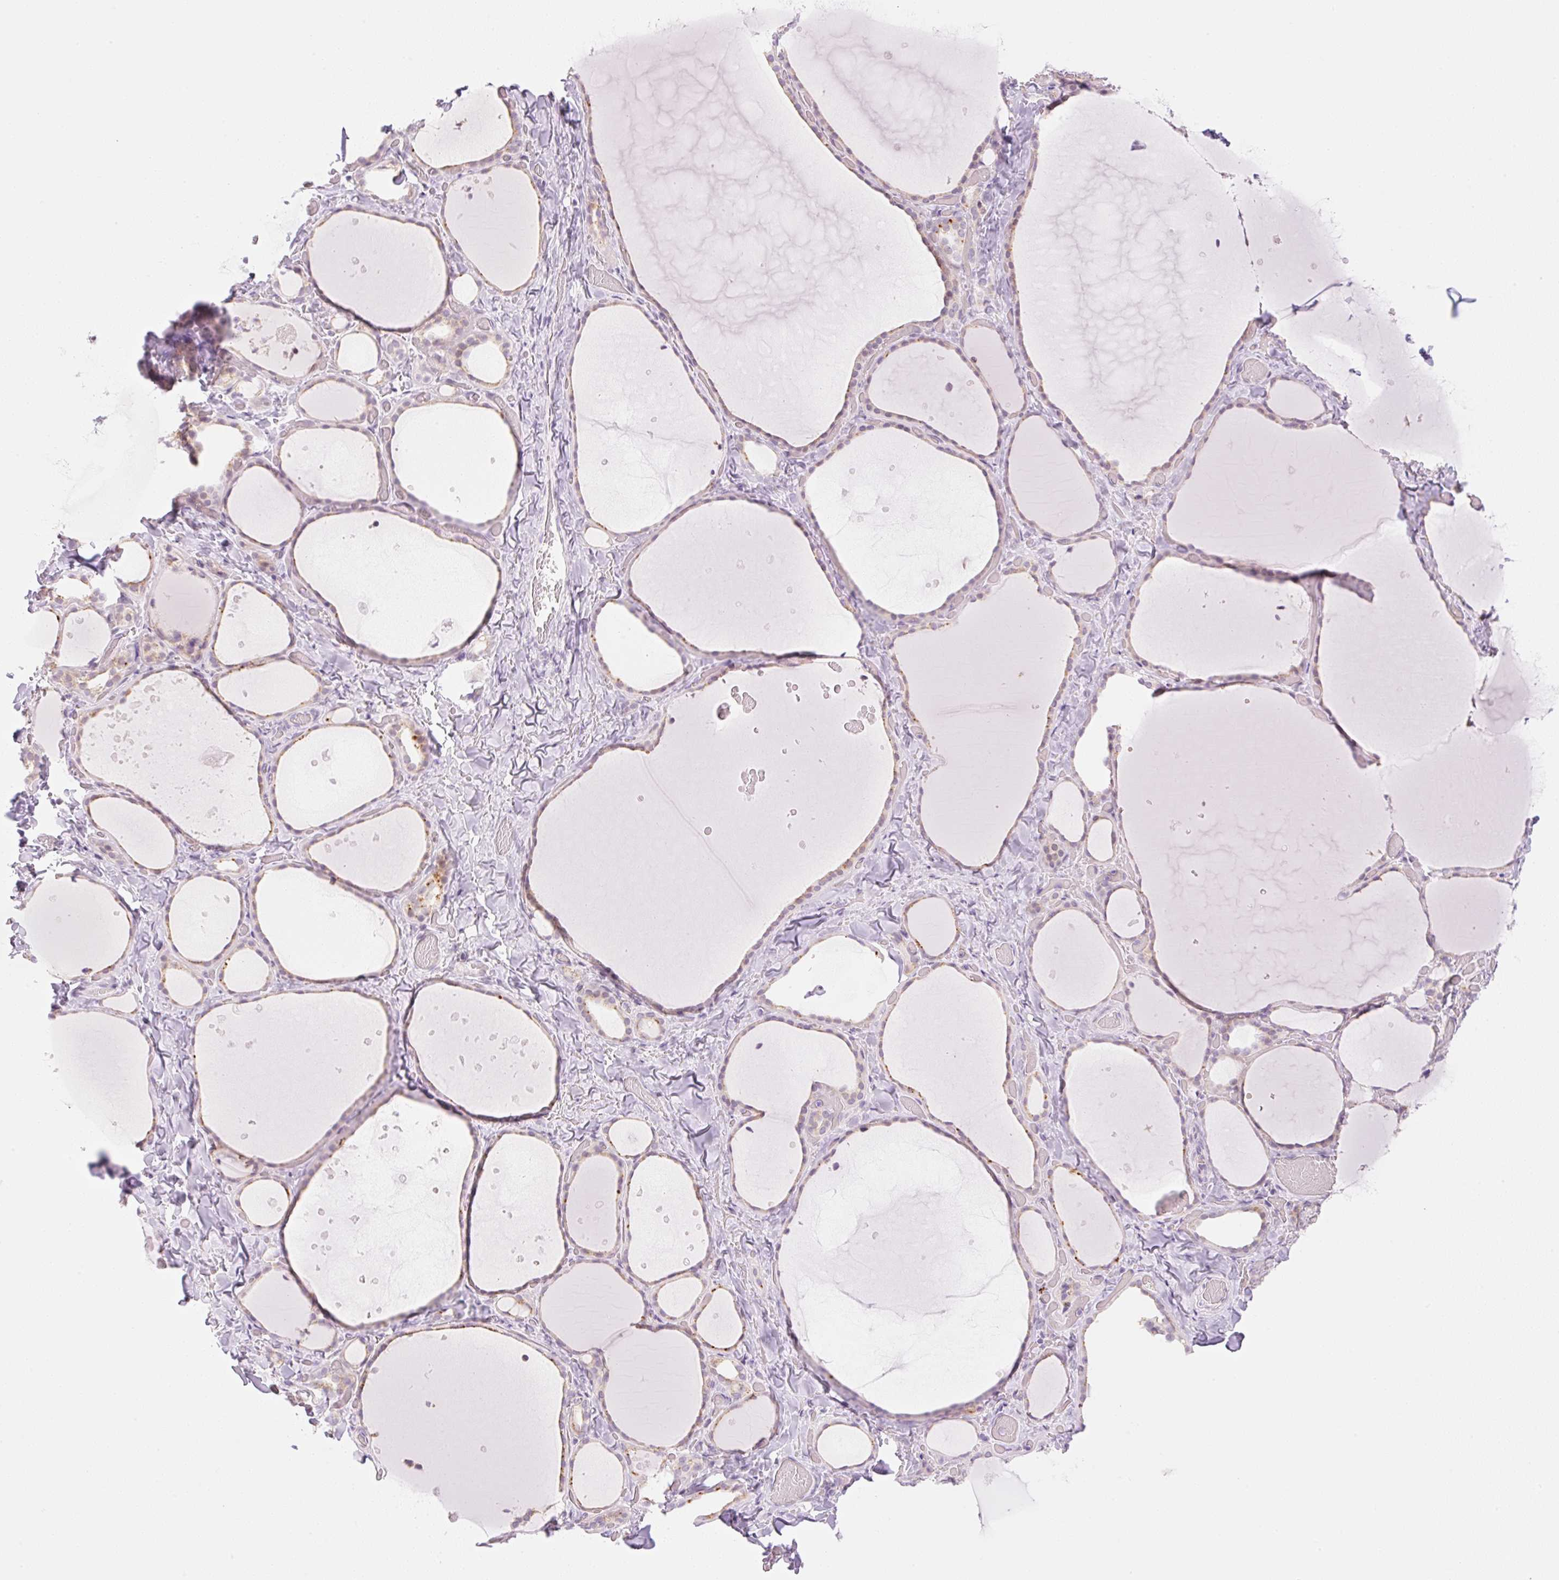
{"staining": {"intensity": "moderate", "quantity": "25%-75%", "location": "cytoplasmic/membranous"}, "tissue": "thyroid gland", "cell_type": "Glandular cells", "image_type": "normal", "snomed": [{"axis": "morphology", "description": "Normal tissue, NOS"}, {"axis": "topography", "description": "Thyroid gland"}], "caption": "Human thyroid gland stained for a protein (brown) shows moderate cytoplasmic/membranous positive staining in approximately 25%-75% of glandular cells.", "gene": "SPRYD4", "patient": {"sex": "female", "age": 36}}